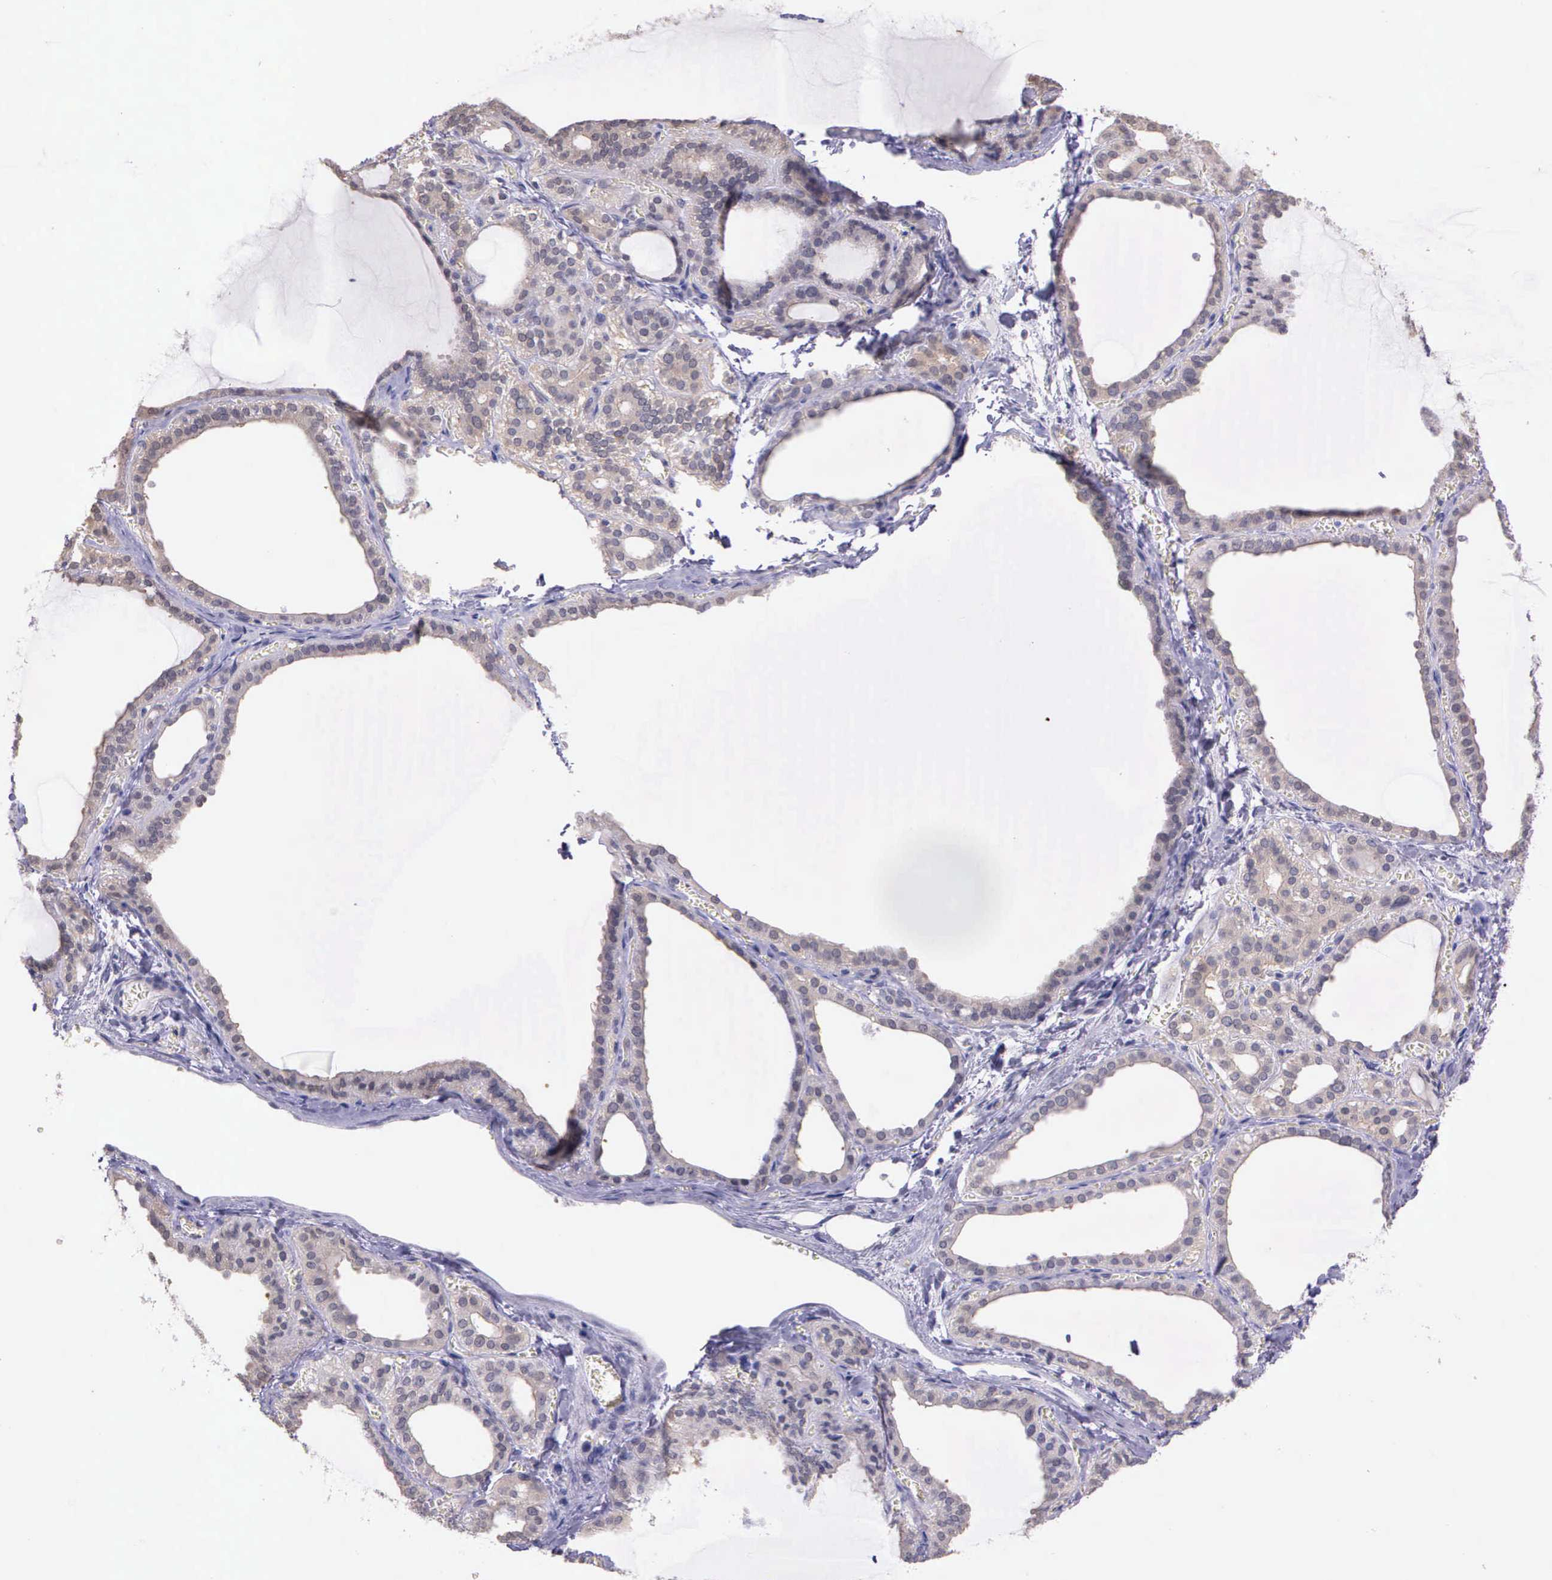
{"staining": {"intensity": "negative", "quantity": "none", "location": "none"}, "tissue": "thyroid gland", "cell_type": "Glandular cells", "image_type": "normal", "snomed": [{"axis": "morphology", "description": "Normal tissue, NOS"}, {"axis": "topography", "description": "Thyroid gland"}], "caption": "Thyroid gland stained for a protein using IHC reveals no expression glandular cells.", "gene": "IGBP1P2", "patient": {"sex": "female", "age": 55}}